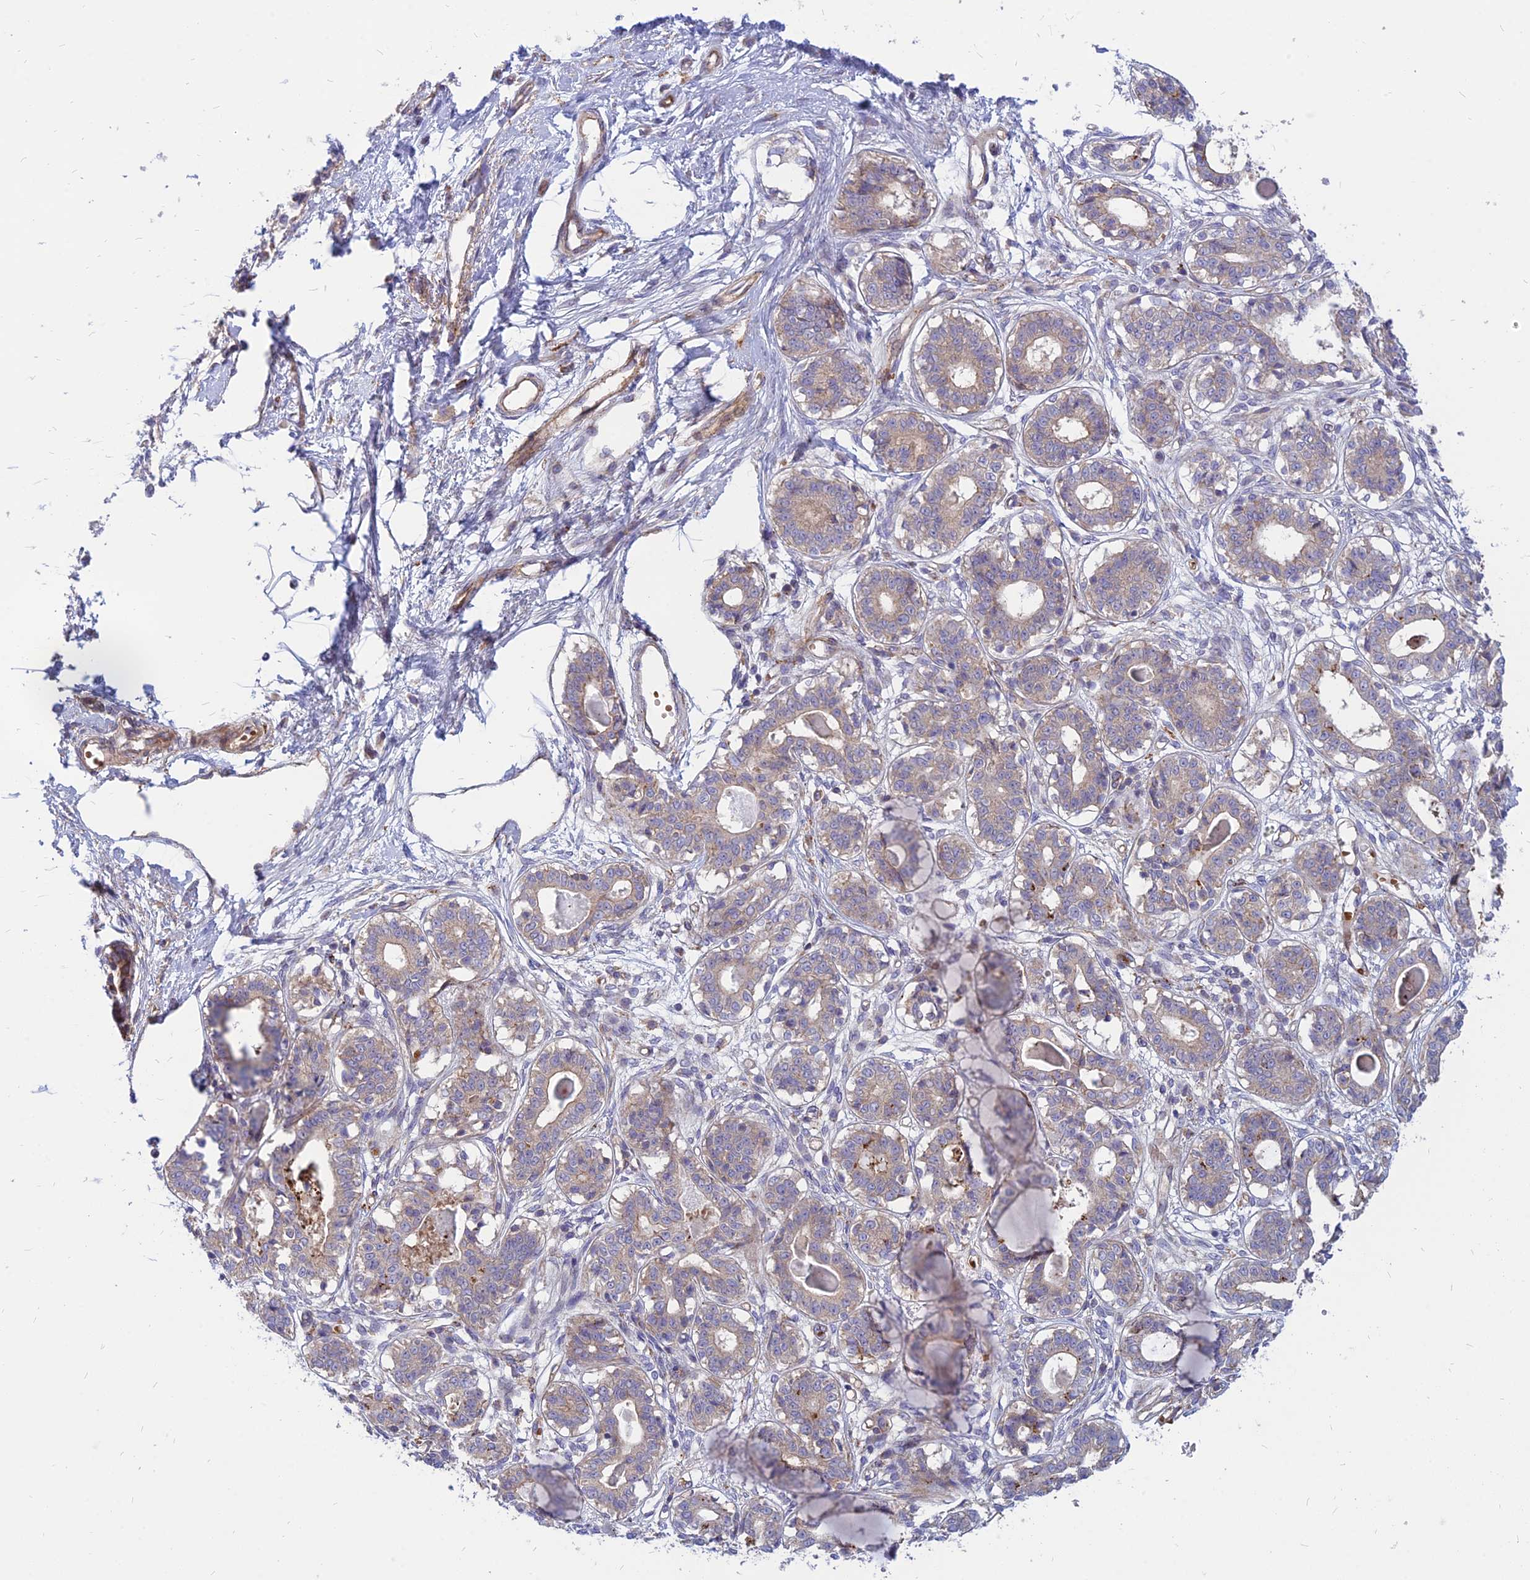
{"staining": {"intensity": "negative", "quantity": "none", "location": "none"}, "tissue": "breast", "cell_type": "Adipocytes", "image_type": "normal", "snomed": [{"axis": "morphology", "description": "Normal tissue, NOS"}, {"axis": "topography", "description": "Breast"}], "caption": "Breast stained for a protein using immunohistochemistry (IHC) reveals no staining adipocytes.", "gene": "PHKA2", "patient": {"sex": "female", "age": 45}}